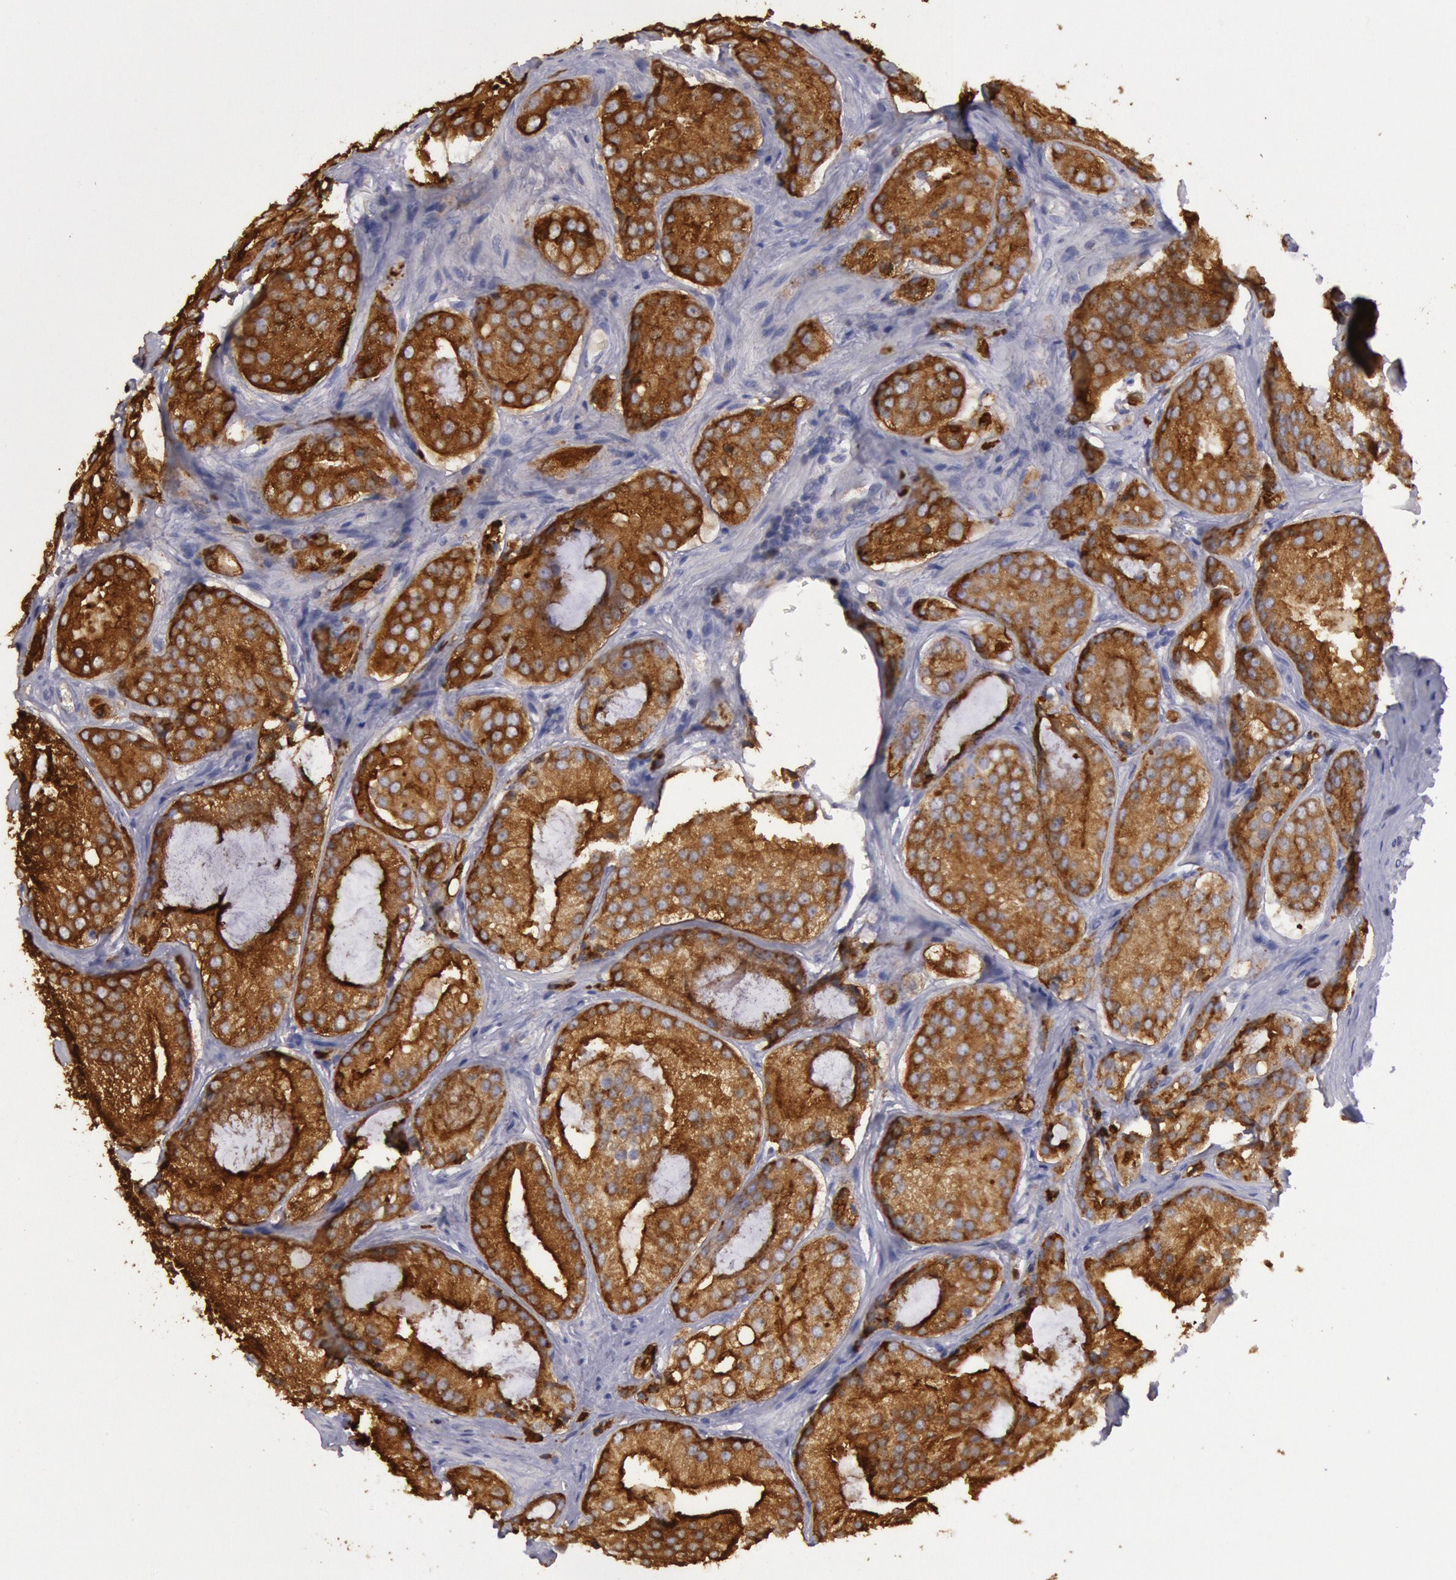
{"staining": {"intensity": "moderate", "quantity": ">75%", "location": "cytoplasmic/membranous"}, "tissue": "prostate cancer", "cell_type": "Tumor cells", "image_type": "cancer", "snomed": [{"axis": "morphology", "description": "Adenocarcinoma, Medium grade"}, {"axis": "topography", "description": "Prostate"}], "caption": "High-magnification brightfield microscopy of medium-grade adenocarcinoma (prostate) stained with DAB (3,3'-diaminobenzidine) (brown) and counterstained with hematoxylin (blue). tumor cells exhibit moderate cytoplasmic/membranous expression is identified in approximately>75% of cells.", "gene": "RAB27A", "patient": {"sex": "male", "age": 60}}